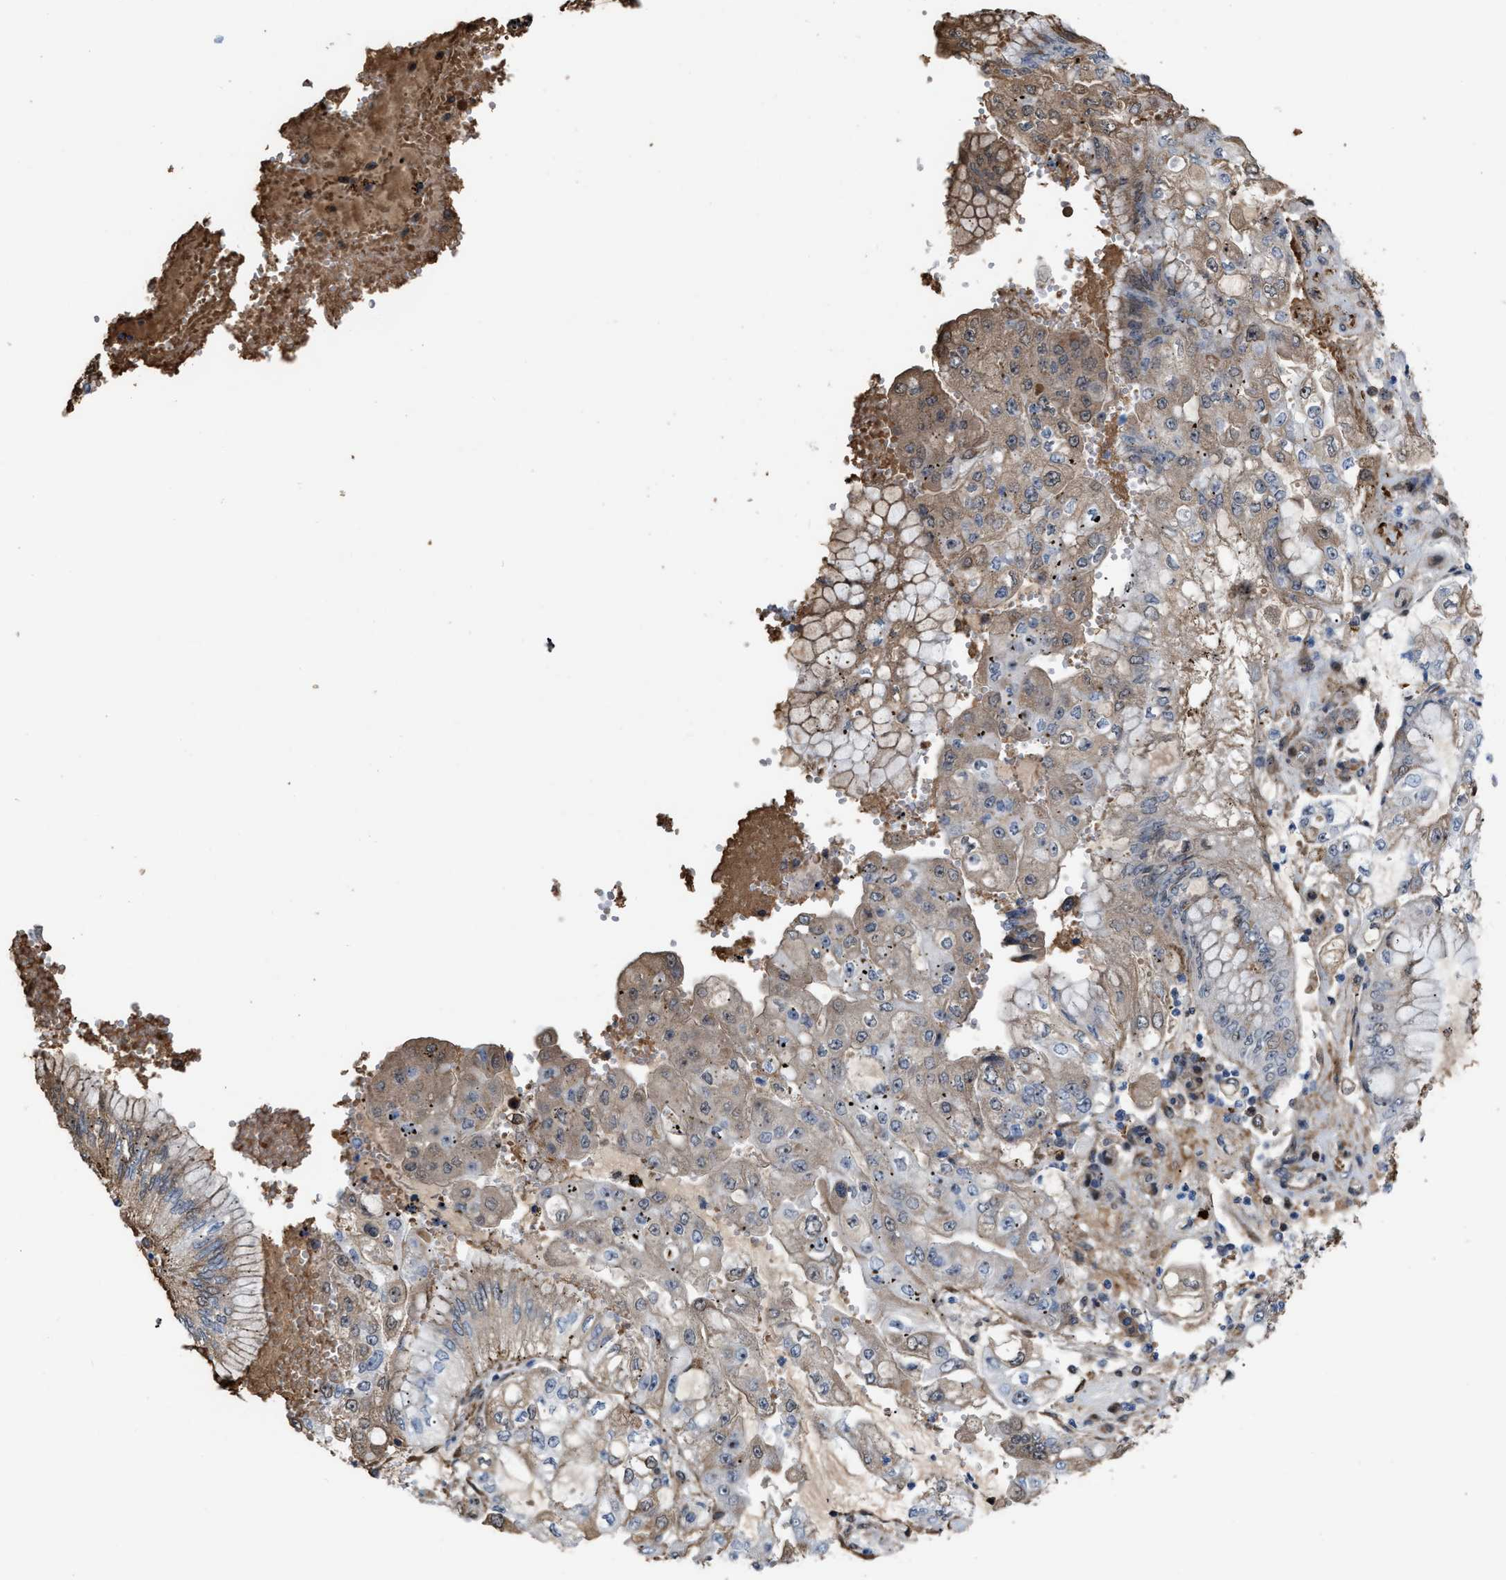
{"staining": {"intensity": "weak", "quantity": "25%-75%", "location": "cytoplasmic/membranous"}, "tissue": "stomach cancer", "cell_type": "Tumor cells", "image_type": "cancer", "snomed": [{"axis": "morphology", "description": "Adenocarcinoma, NOS"}, {"axis": "topography", "description": "Stomach"}], "caption": "Weak cytoplasmic/membranous staining is appreciated in about 25%-75% of tumor cells in stomach cancer (adenocarcinoma).", "gene": "POLR1F", "patient": {"sex": "male", "age": 76}}